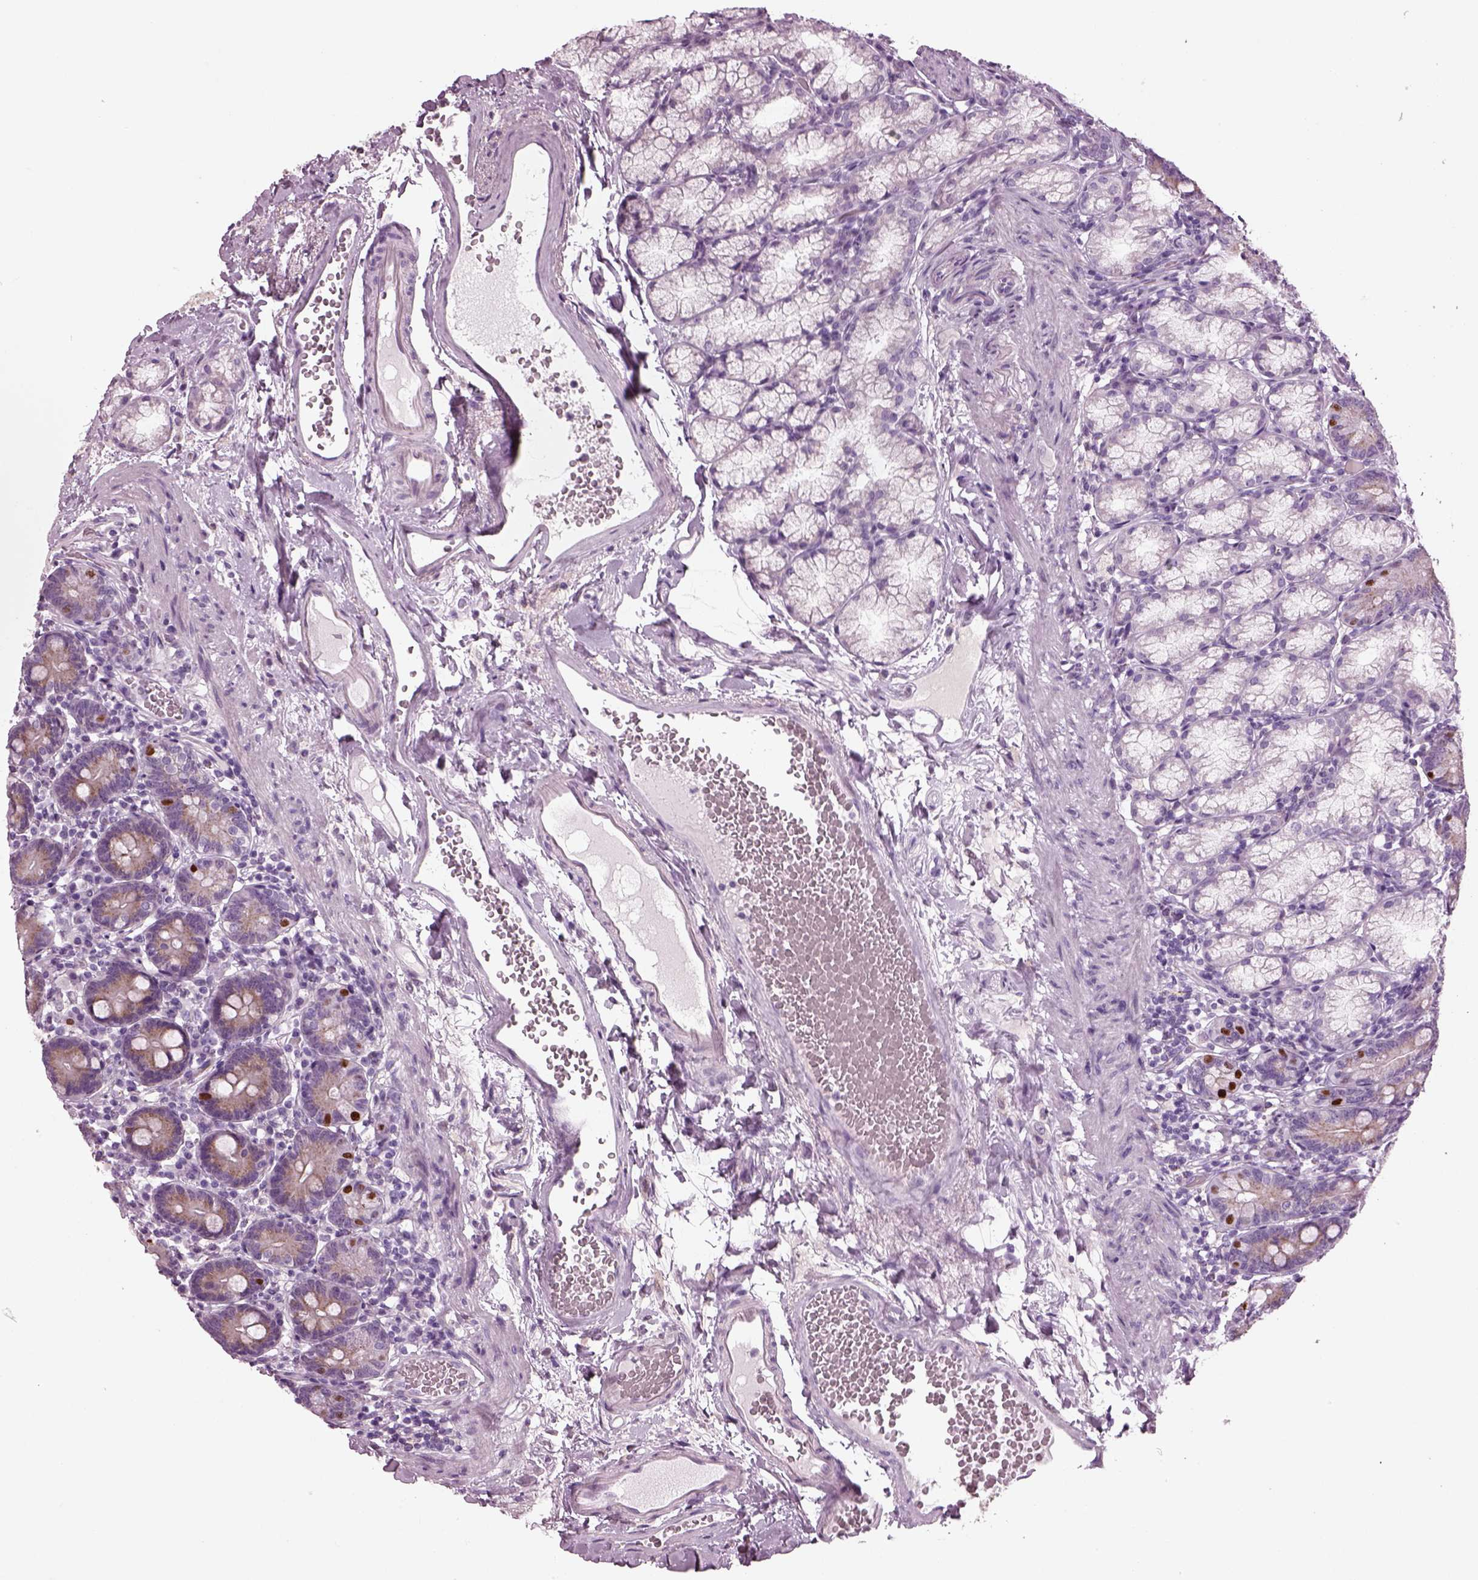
{"staining": {"intensity": "moderate", "quantity": ">75%", "location": "cytoplasmic/membranous,nuclear"}, "tissue": "duodenum", "cell_type": "Glandular cells", "image_type": "normal", "snomed": [{"axis": "morphology", "description": "Normal tissue, NOS"}, {"axis": "topography", "description": "Duodenum"}], "caption": "A high-resolution photomicrograph shows IHC staining of normal duodenum, which shows moderate cytoplasmic/membranous,nuclear staining in about >75% of glandular cells.", "gene": "PRR9", "patient": {"sex": "female", "age": 67}}